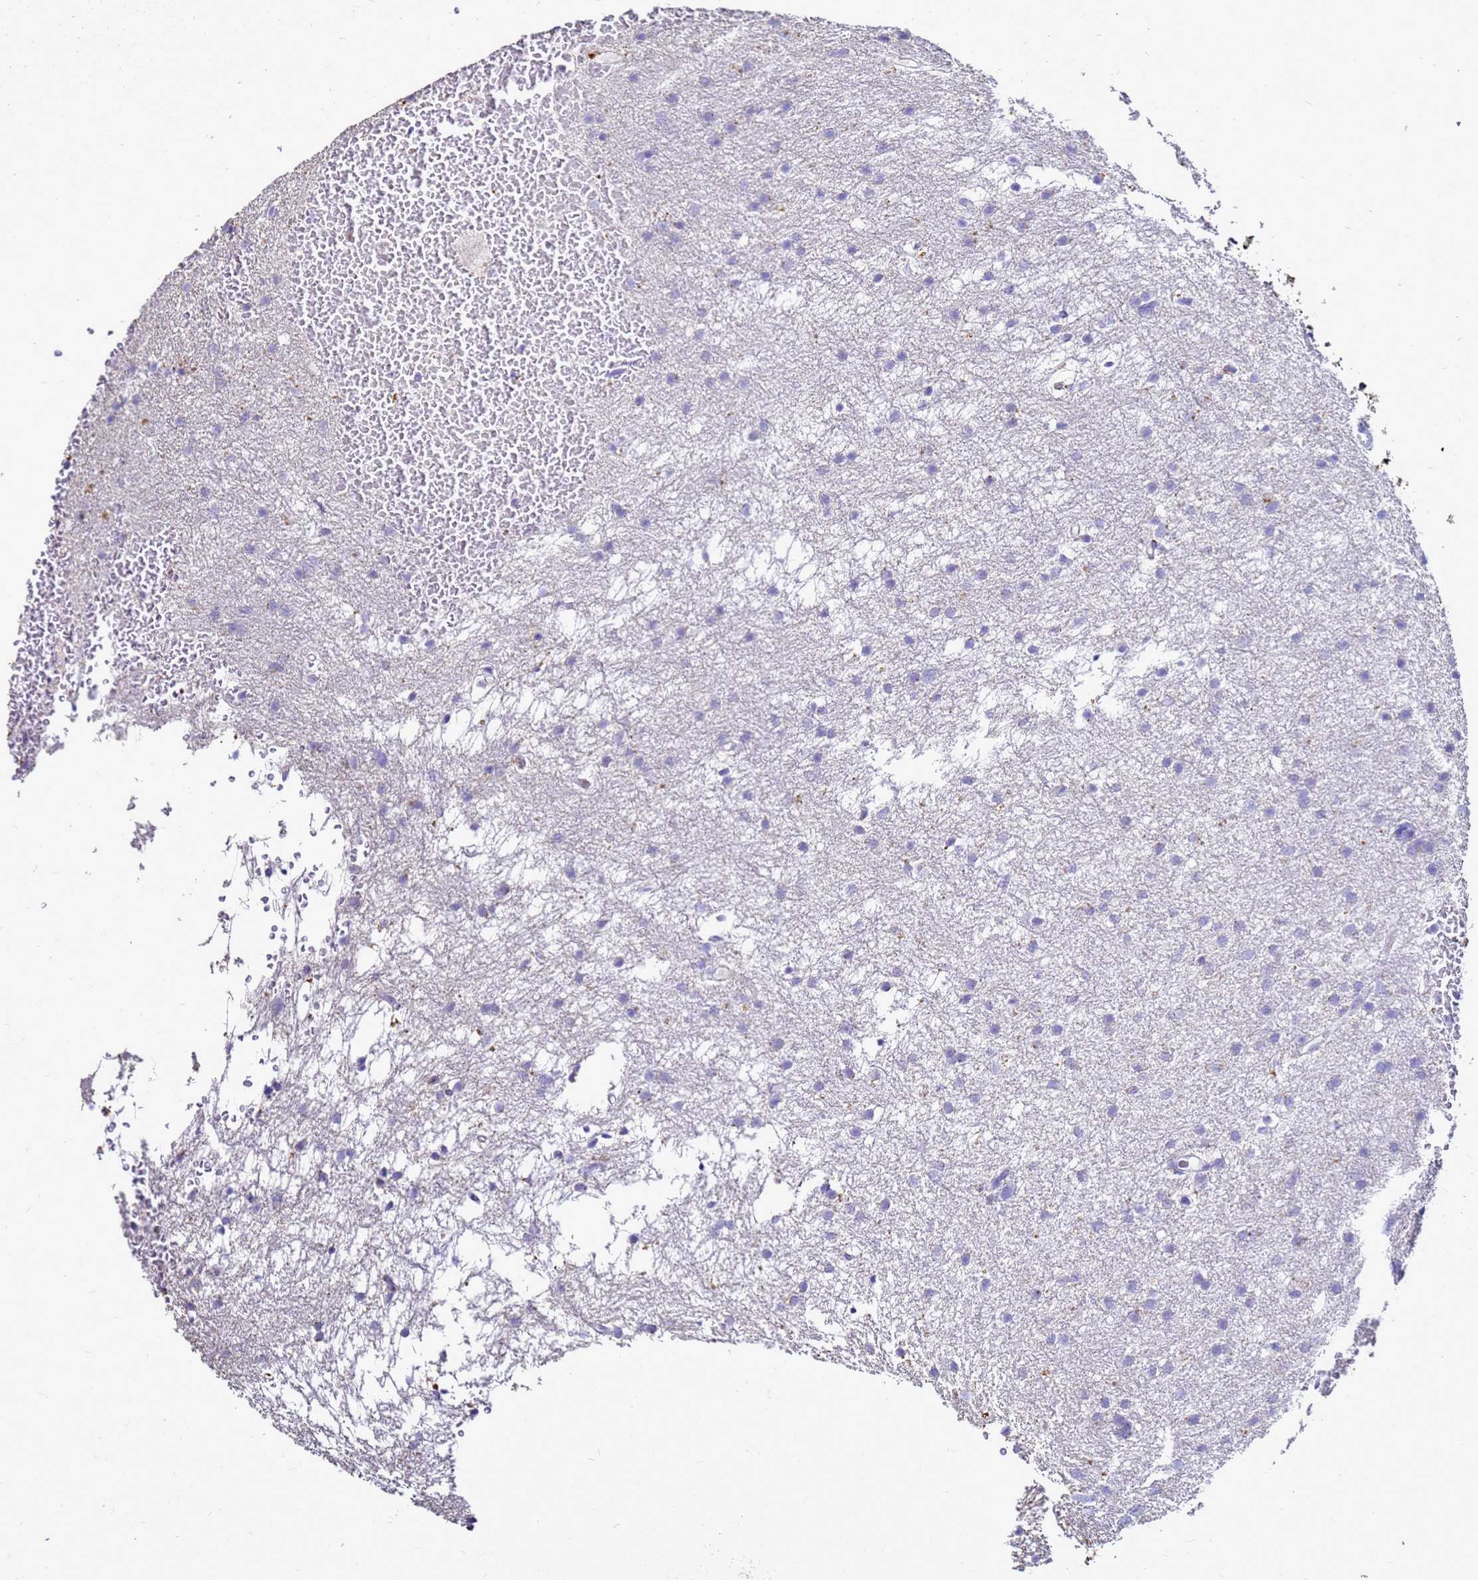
{"staining": {"intensity": "negative", "quantity": "none", "location": "none"}, "tissue": "glioma", "cell_type": "Tumor cells", "image_type": "cancer", "snomed": [{"axis": "morphology", "description": "Glioma, malignant, High grade"}, {"axis": "topography", "description": "Cerebral cortex"}], "caption": "This is an immunohistochemistry histopathology image of glioma. There is no positivity in tumor cells.", "gene": "S100A2", "patient": {"sex": "female", "age": 36}}